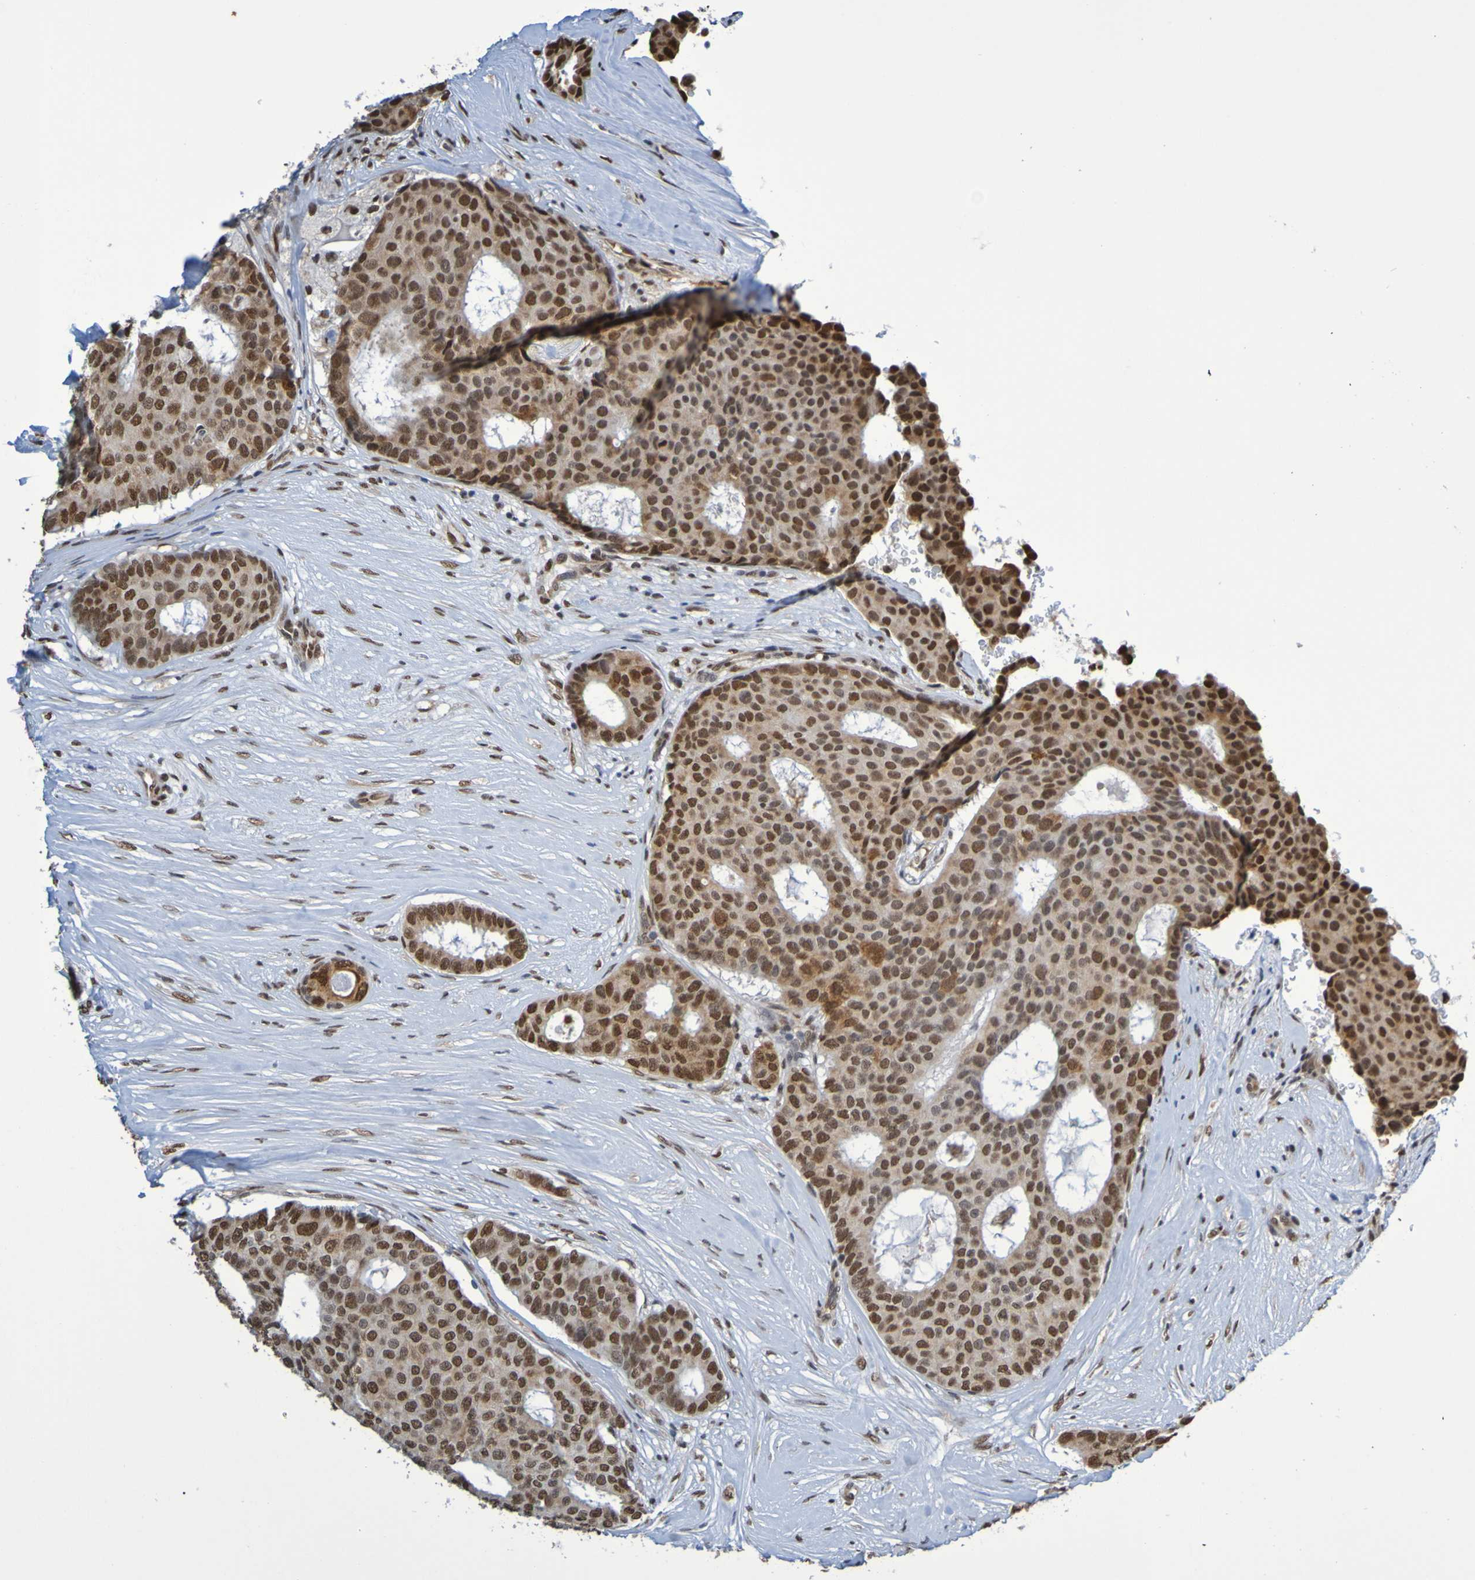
{"staining": {"intensity": "strong", "quantity": ">75%", "location": "nuclear"}, "tissue": "breast cancer", "cell_type": "Tumor cells", "image_type": "cancer", "snomed": [{"axis": "morphology", "description": "Duct carcinoma"}, {"axis": "topography", "description": "Breast"}], "caption": "DAB immunohistochemical staining of human infiltrating ductal carcinoma (breast) exhibits strong nuclear protein expression in about >75% of tumor cells.", "gene": "HDAC2", "patient": {"sex": "female", "age": 75}}